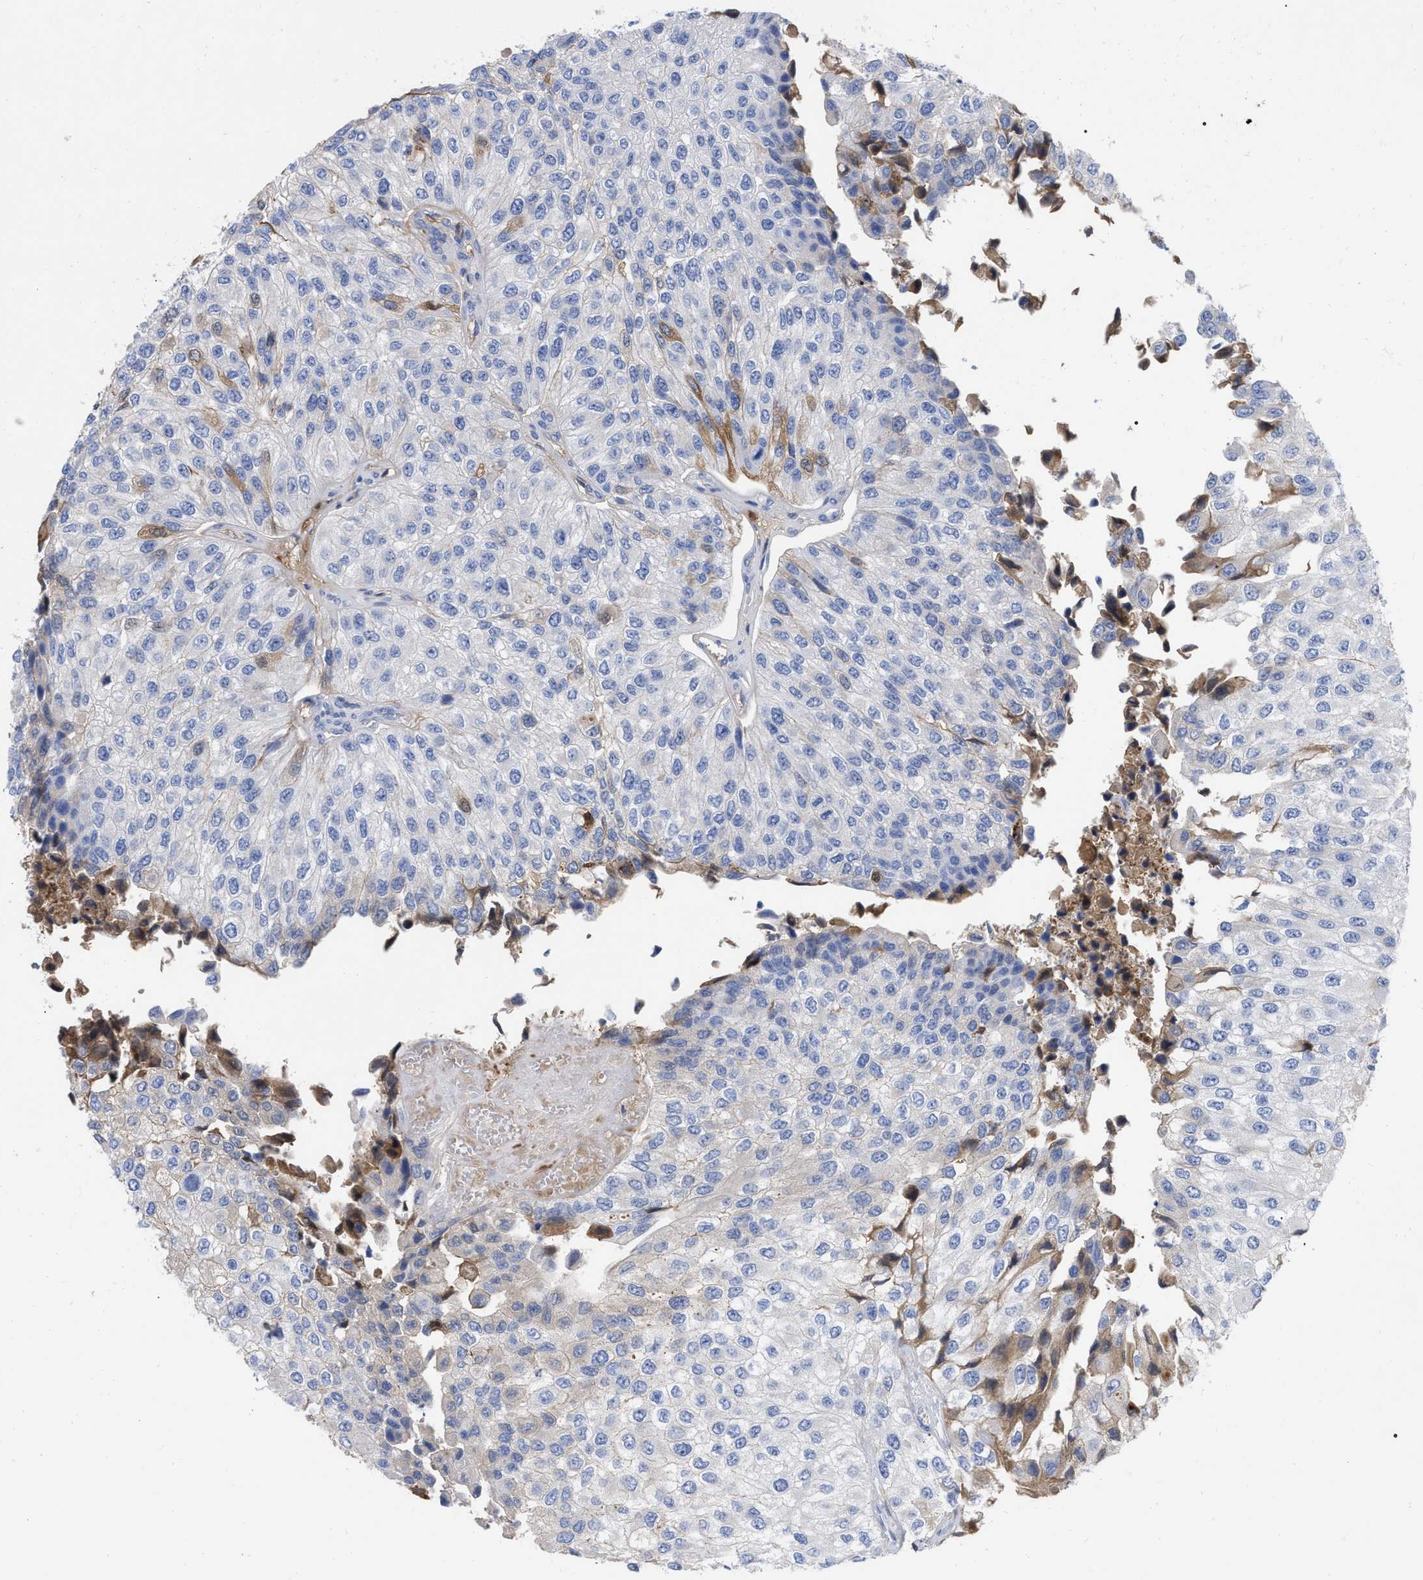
{"staining": {"intensity": "weak", "quantity": "<25%", "location": "cytoplasmic/membranous"}, "tissue": "urothelial cancer", "cell_type": "Tumor cells", "image_type": "cancer", "snomed": [{"axis": "morphology", "description": "Urothelial carcinoma, High grade"}, {"axis": "topography", "description": "Kidney"}, {"axis": "topography", "description": "Urinary bladder"}], "caption": "Immunohistochemistry photomicrograph of human high-grade urothelial carcinoma stained for a protein (brown), which demonstrates no expression in tumor cells. The staining was performed using DAB to visualize the protein expression in brown, while the nuclei were stained in blue with hematoxylin (Magnification: 20x).", "gene": "IGHV5-51", "patient": {"sex": "male", "age": 77}}